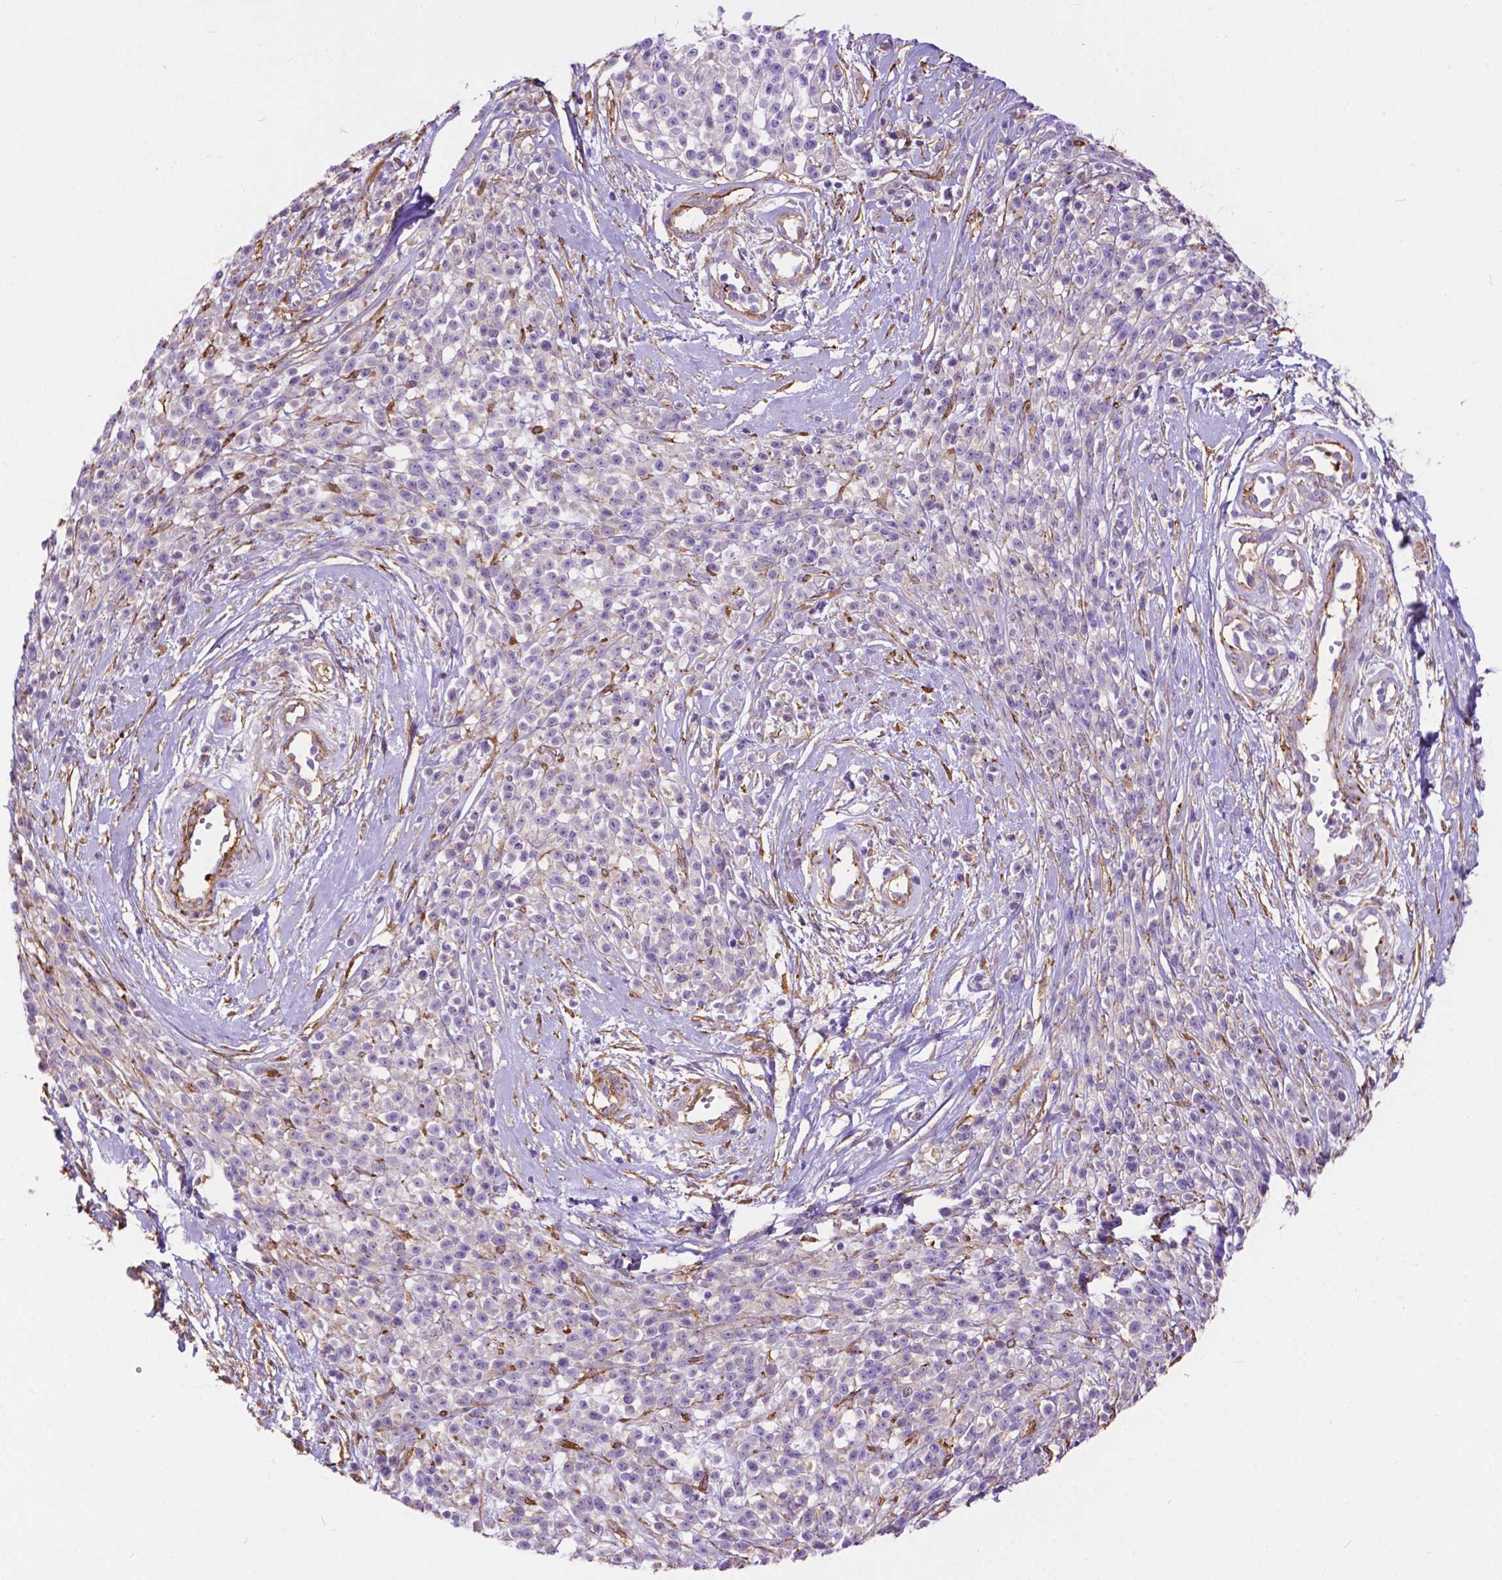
{"staining": {"intensity": "negative", "quantity": "none", "location": "none"}, "tissue": "melanoma", "cell_type": "Tumor cells", "image_type": "cancer", "snomed": [{"axis": "morphology", "description": "Malignant melanoma, NOS"}, {"axis": "topography", "description": "Skin"}, {"axis": "topography", "description": "Skin of trunk"}], "caption": "IHC histopathology image of neoplastic tissue: human malignant melanoma stained with DAB (3,3'-diaminobenzidine) displays no significant protein staining in tumor cells.", "gene": "PCDHA12", "patient": {"sex": "male", "age": 74}}